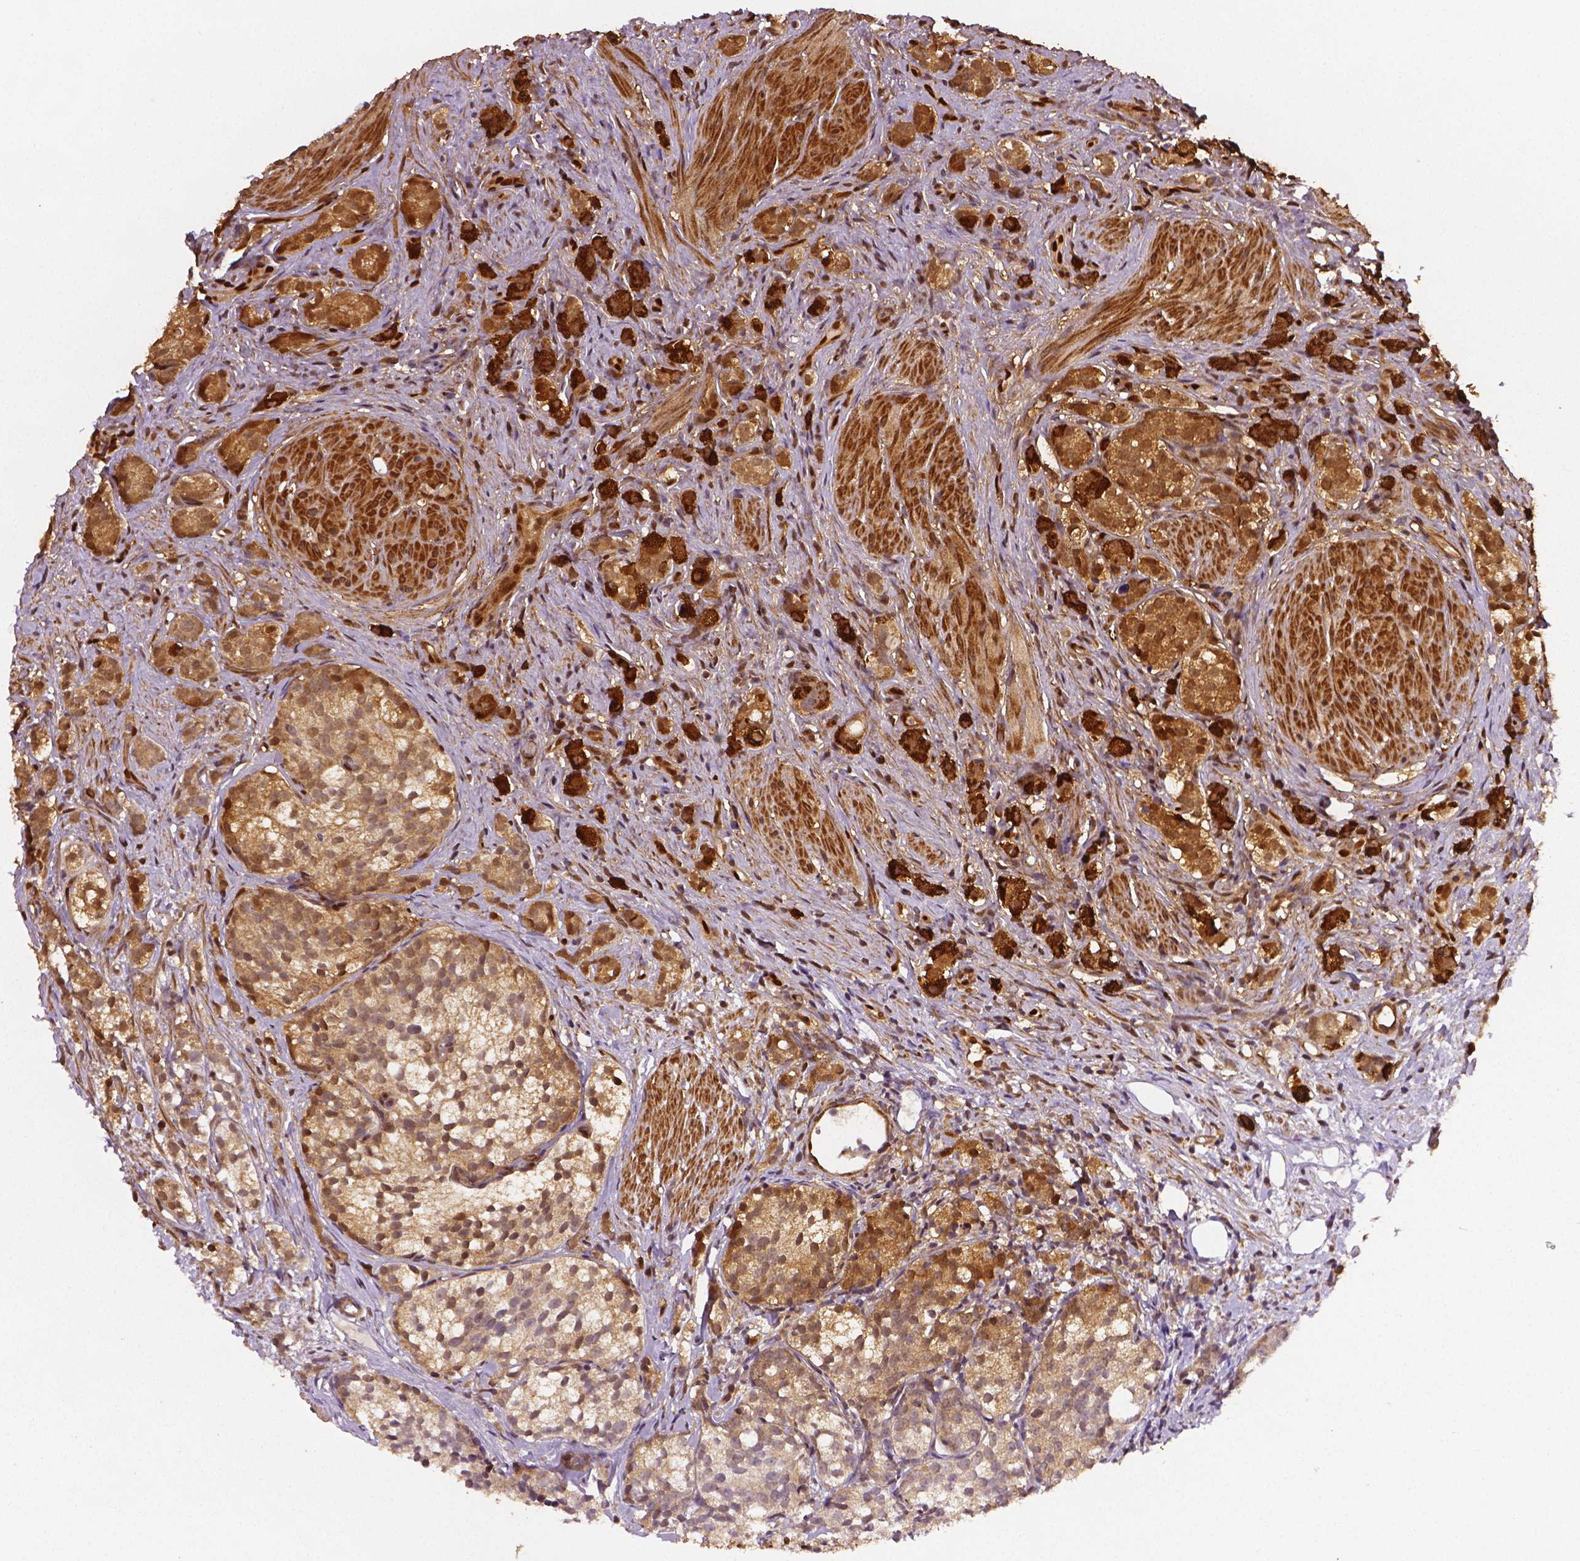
{"staining": {"intensity": "strong", "quantity": ">75%", "location": "cytoplasmic/membranous"}, "tissue": "prostate cancer", "cell_type": "Tumor cells", "image_type": "cancer", "snomed": [{"axis": "morphology", "description": "Adenocarcinoma, High grade"}, {"axis": "topography", "description": "Prostate"}], "caption": "IHC (DAB (3,3'-diaminobenzidine)) staining of prostate cancer shows strong cytoplasmic/membranous protein expression in about >75% of tumor cells. (Brightfield microscopy of DAB IHC at high magnification).", "gene": "STAT3", "patient": {"sex": "male", "age": 53}}